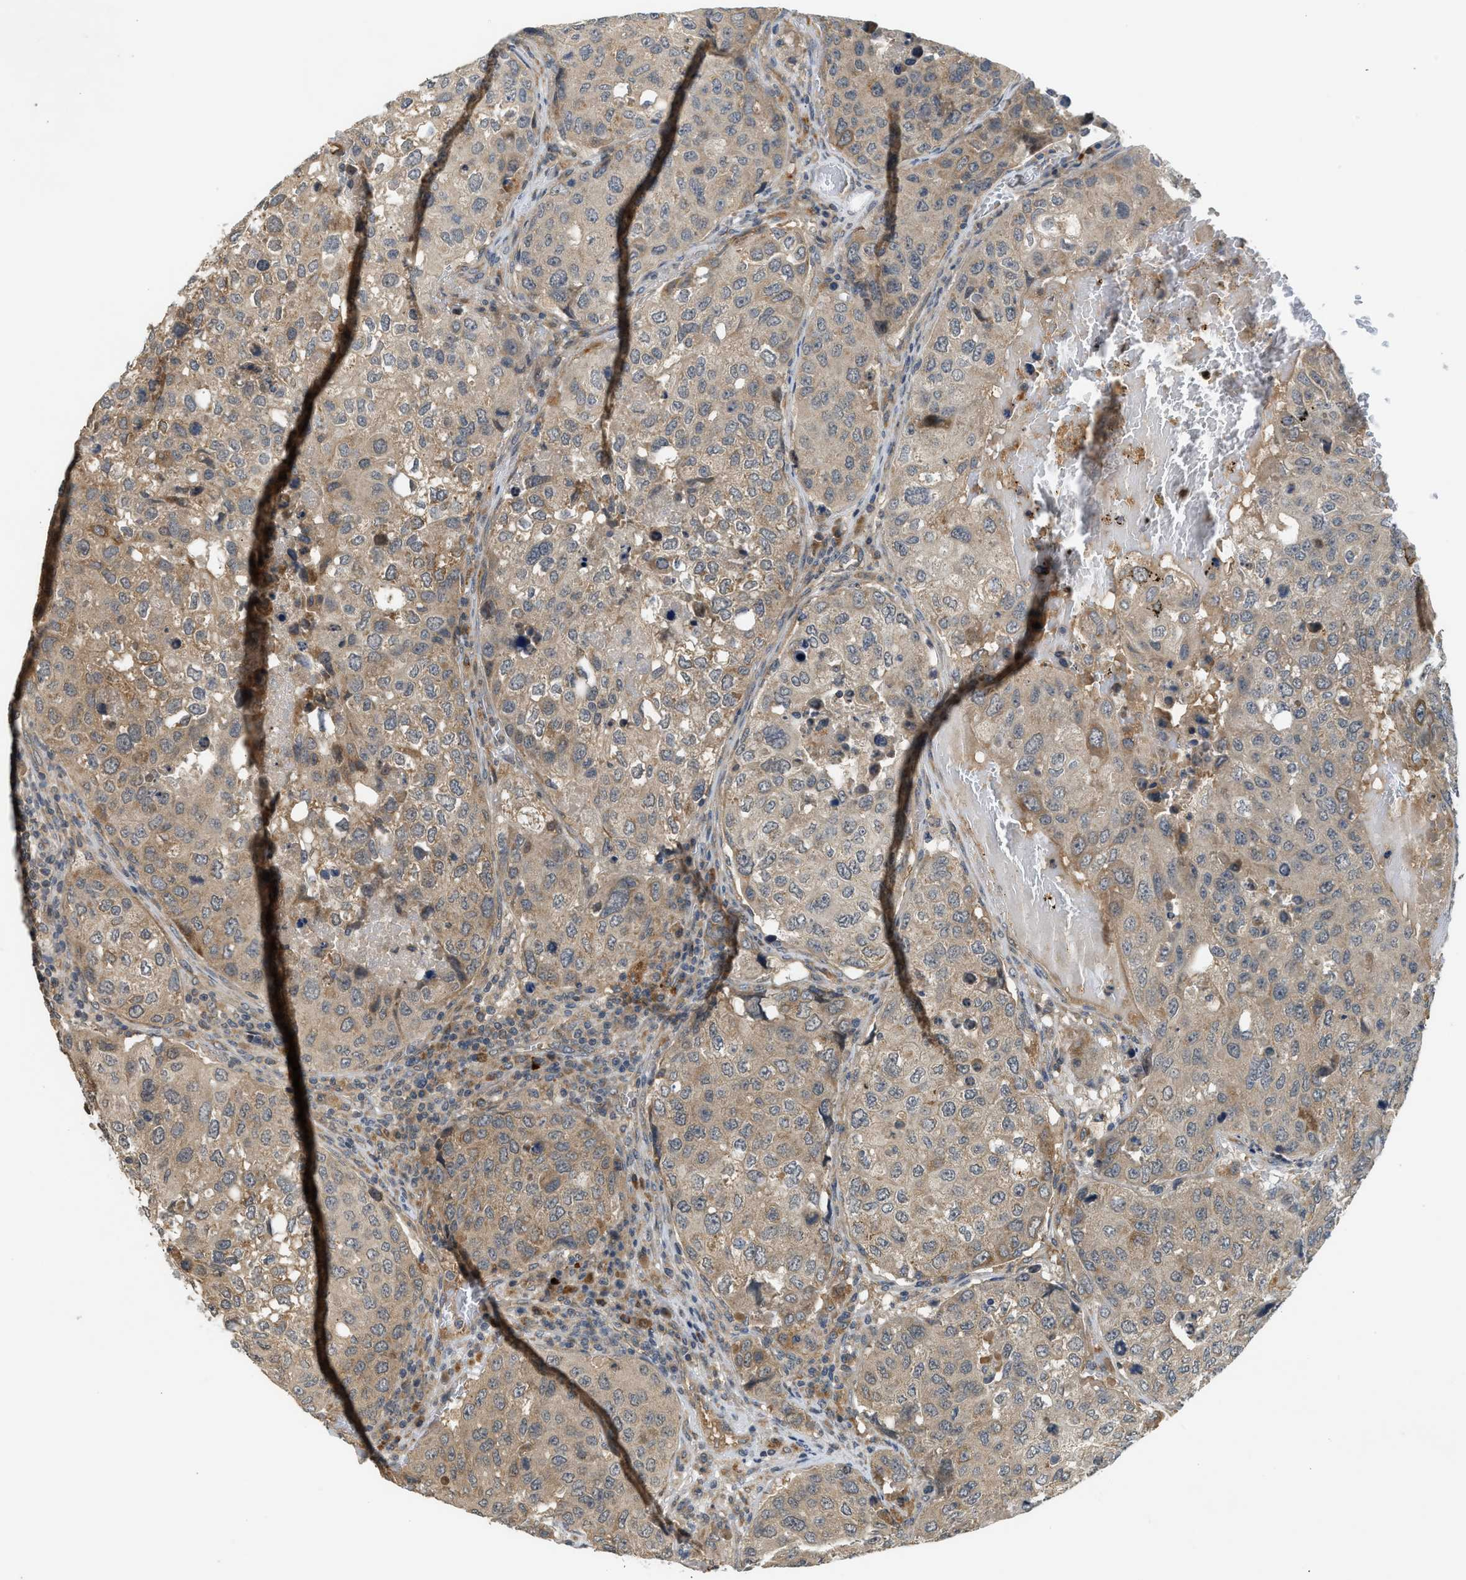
{"staining": {"intensity": "moderate", "quantity": "25%-75%", "location": "cytoplasmic/membranous"}, "tissue": "urothelial cancer", "cell_type": "Tumor cells", "image_type": "cancer", "snomed": [{"axis": "morphology", "description": "Urothelial carcinoma, High grade"}, {"axis": "topography", "description": "Lymph node"}, {"axis": "topography", "description": "Urinary bladder"}], "caption": "The image displays staining of high-grade urothelial carcinoma, revealing moderate cytoplasmic/membranous protein staining (brown color) within tumor cells.", "gene": "ADCY8", "patient": {"sex": "male", "age": 51}}